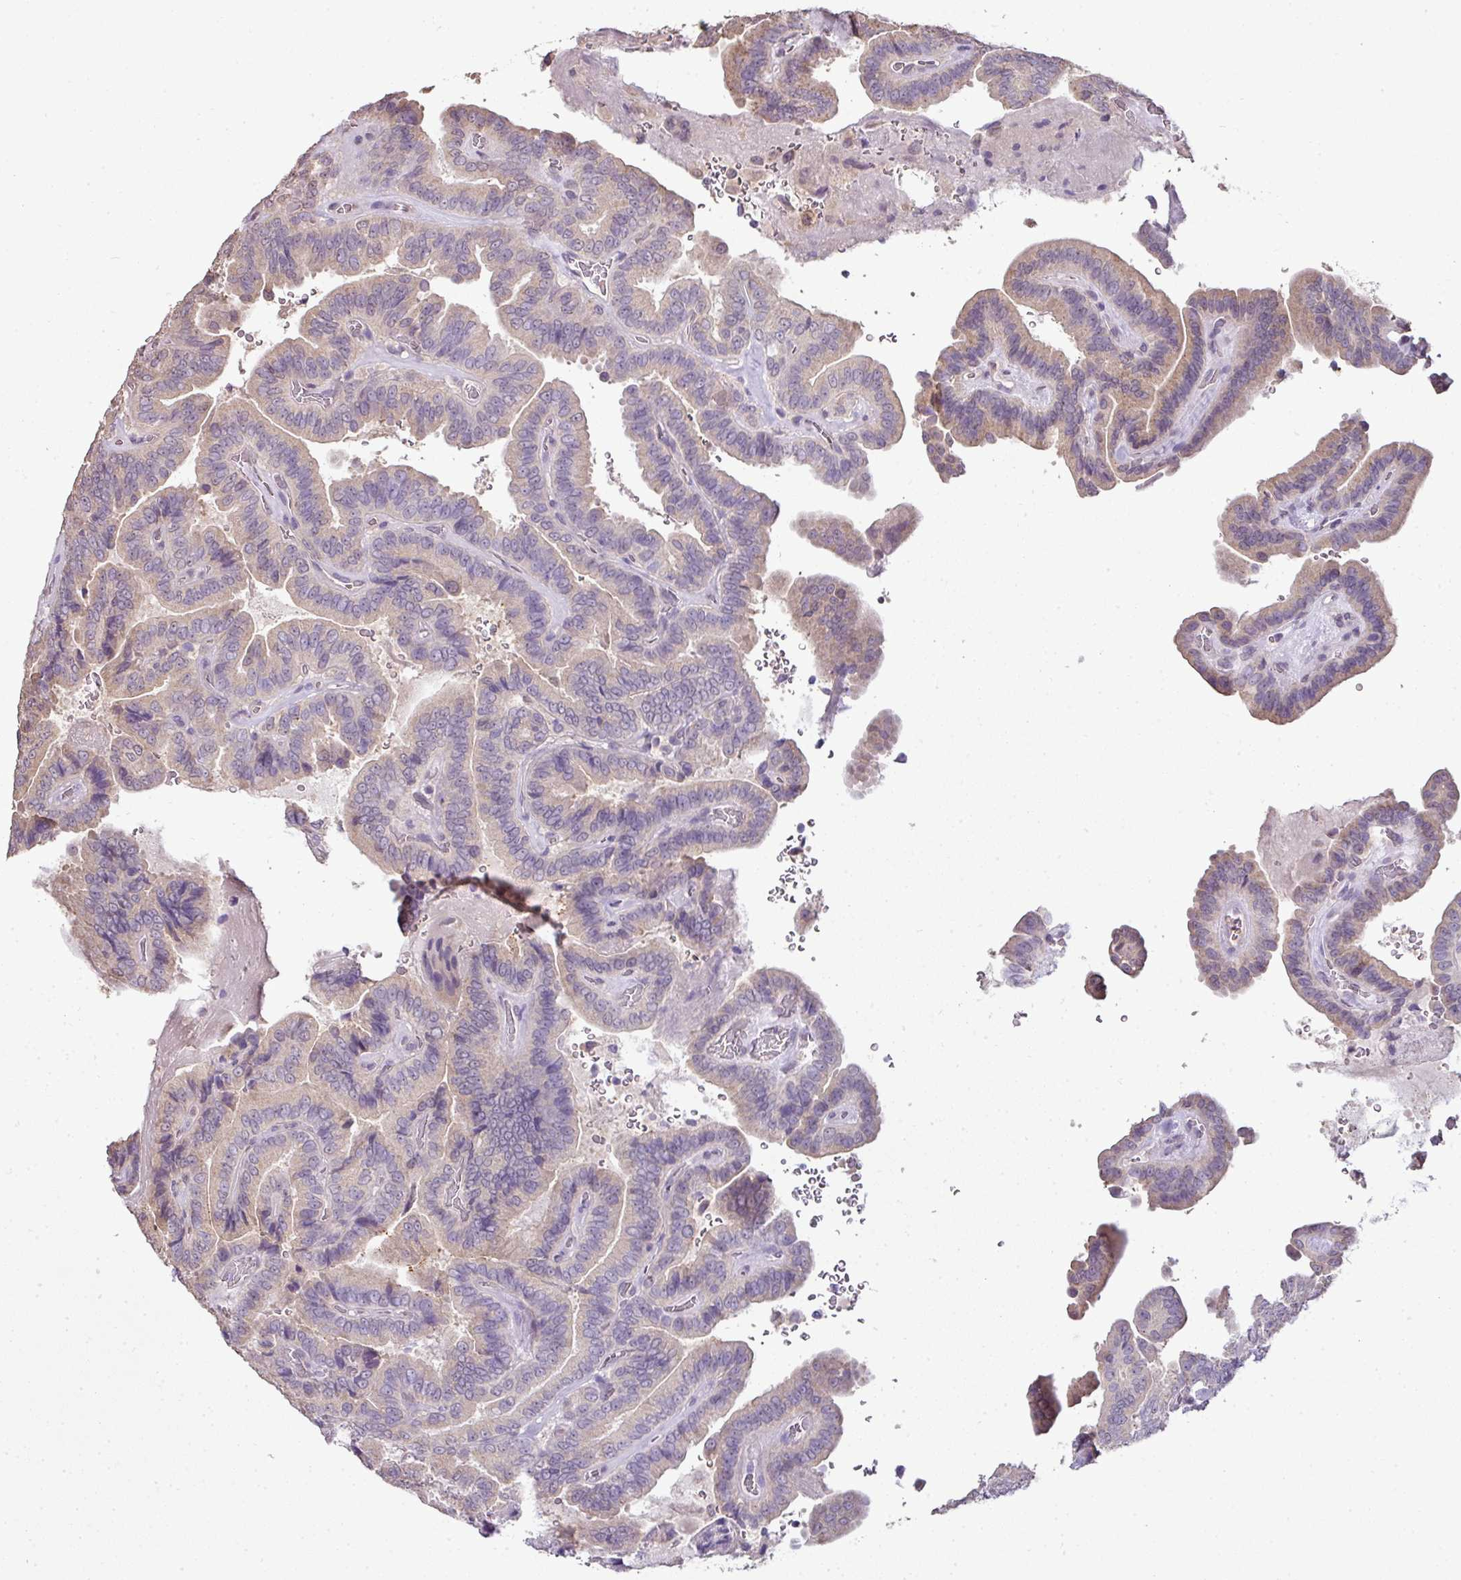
{"staining": {"intensity": "weak", "quantity": "25%-75%", "location": "nuclear"}, "tissue": "thyroid cancer", "cell_type": "Tumor cells", "image_type": "cancer", "snomed": [{"axis": "morphology", "description": "Papillary adenocarcinoma, NOS"}, {"axis": "topography", "description": "Thyroid gland"}], "caption": "Immunohistochemical staining of human thyroid cancer shows low levels of weak nuclear protein positivity in about 25%-75% of tumor cells. The staining was performed using DAB (3,3'-diaminobenzidine), with brown indicating positive protein expression. Nuclei are stained blue with hematoxylin.", "gene": "JPH2", "patient": {"sex": "male", "age": 61}}